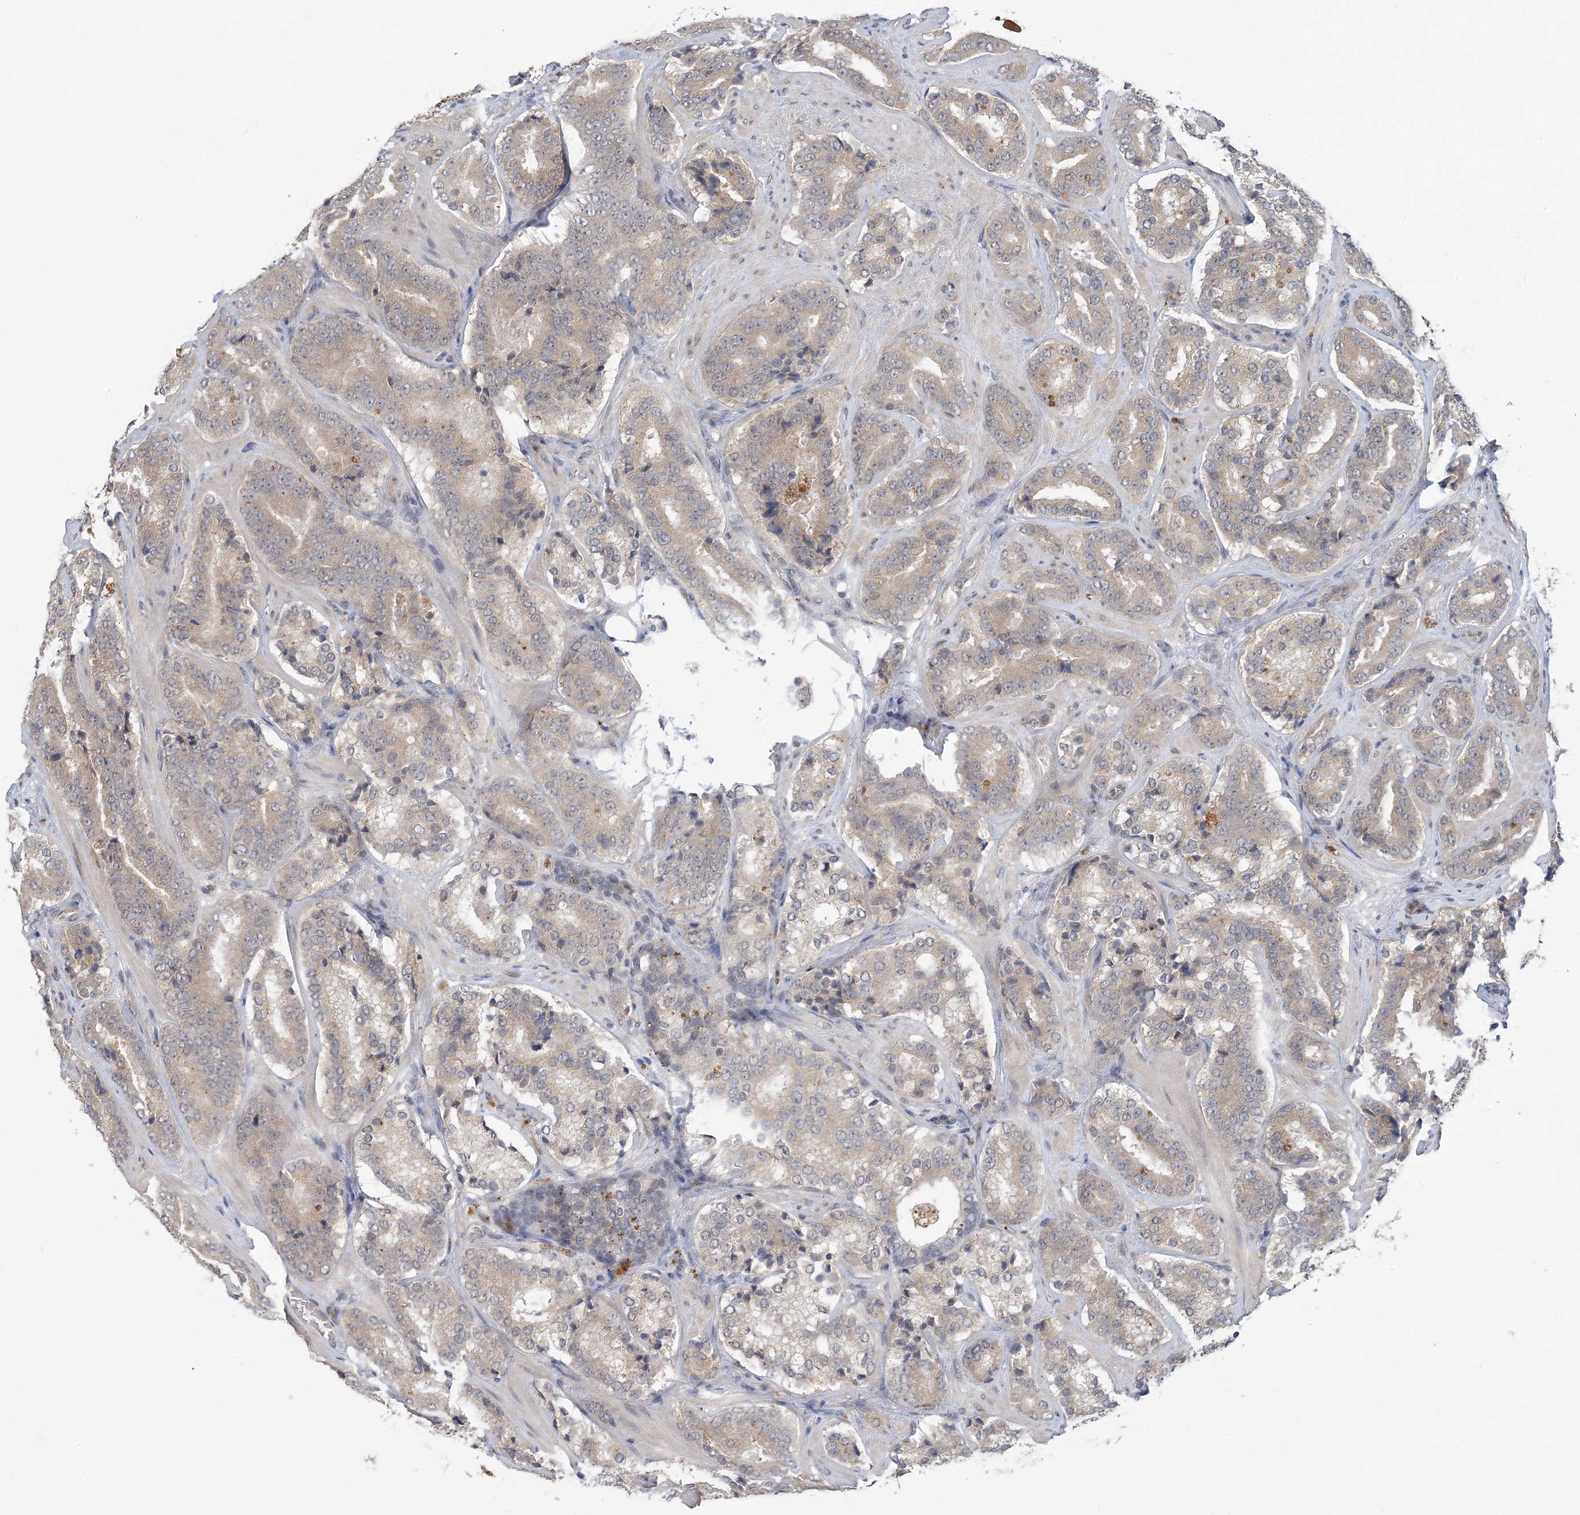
{"staining": {"intensity": "negative", "quantity": "none", "location": "none"}, "tissue": "prostate cancer", "cell_type": "Tumor cells", "image_type": "cancer", "snomed": [{"axis": "morphology", "description": "Adenocarcinoma, High grade"}, {"axis": "topography", "description": "Prostate"}], "caption": "An immunohistochemistry image of prostate high-grade adenocarcinoma is shown. There is no staining in tumor cells of prostate high-grade adenocarcinoma.", "gene": "ZBTB7A", "patient": {"sex": "male", "age": 60}}